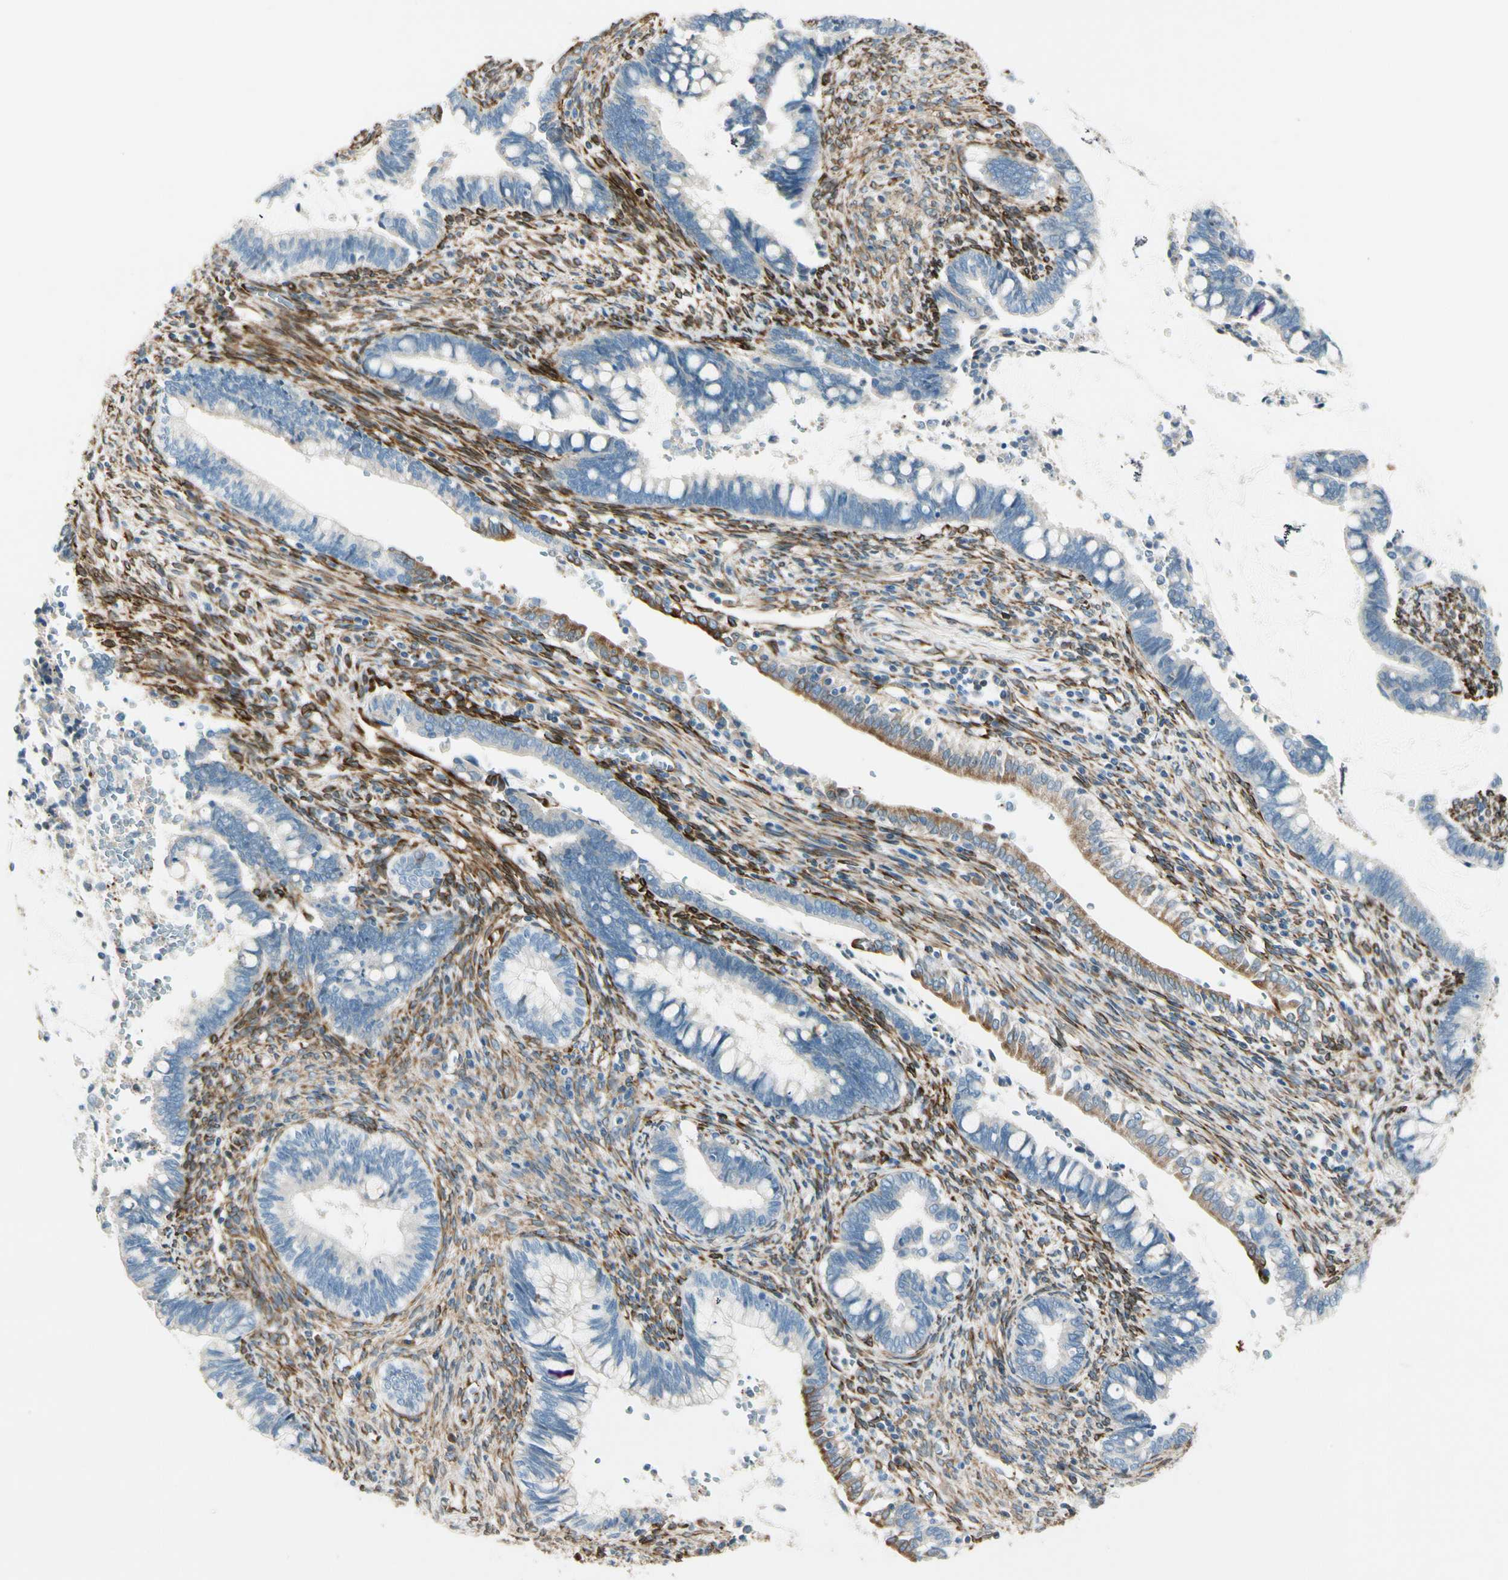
{"staining": {"intensity": "moderate", "quantity": "<25%", "location": "cytoplasmic/membranous"}, "tissue": "cervical cancer", "cell_type": "Tumor cells", "image_type": "cancer", "snomed": [{"axis": "morphology", "description": "Adenocarcinoma, NOS"}, {"axis": "topography", "description": "Cervix"}], "caption": "Adenocarcinoma (cervical) was stained to show a protein in brown. There is low levels of moderate cytoplasmic/membranous staining in about <25% of tumor cells. (DAB = brown stain, brightfield microscopy at high magnification).", "gene": "FKBP7", "patient": {"sex": "female", "age": 44}}